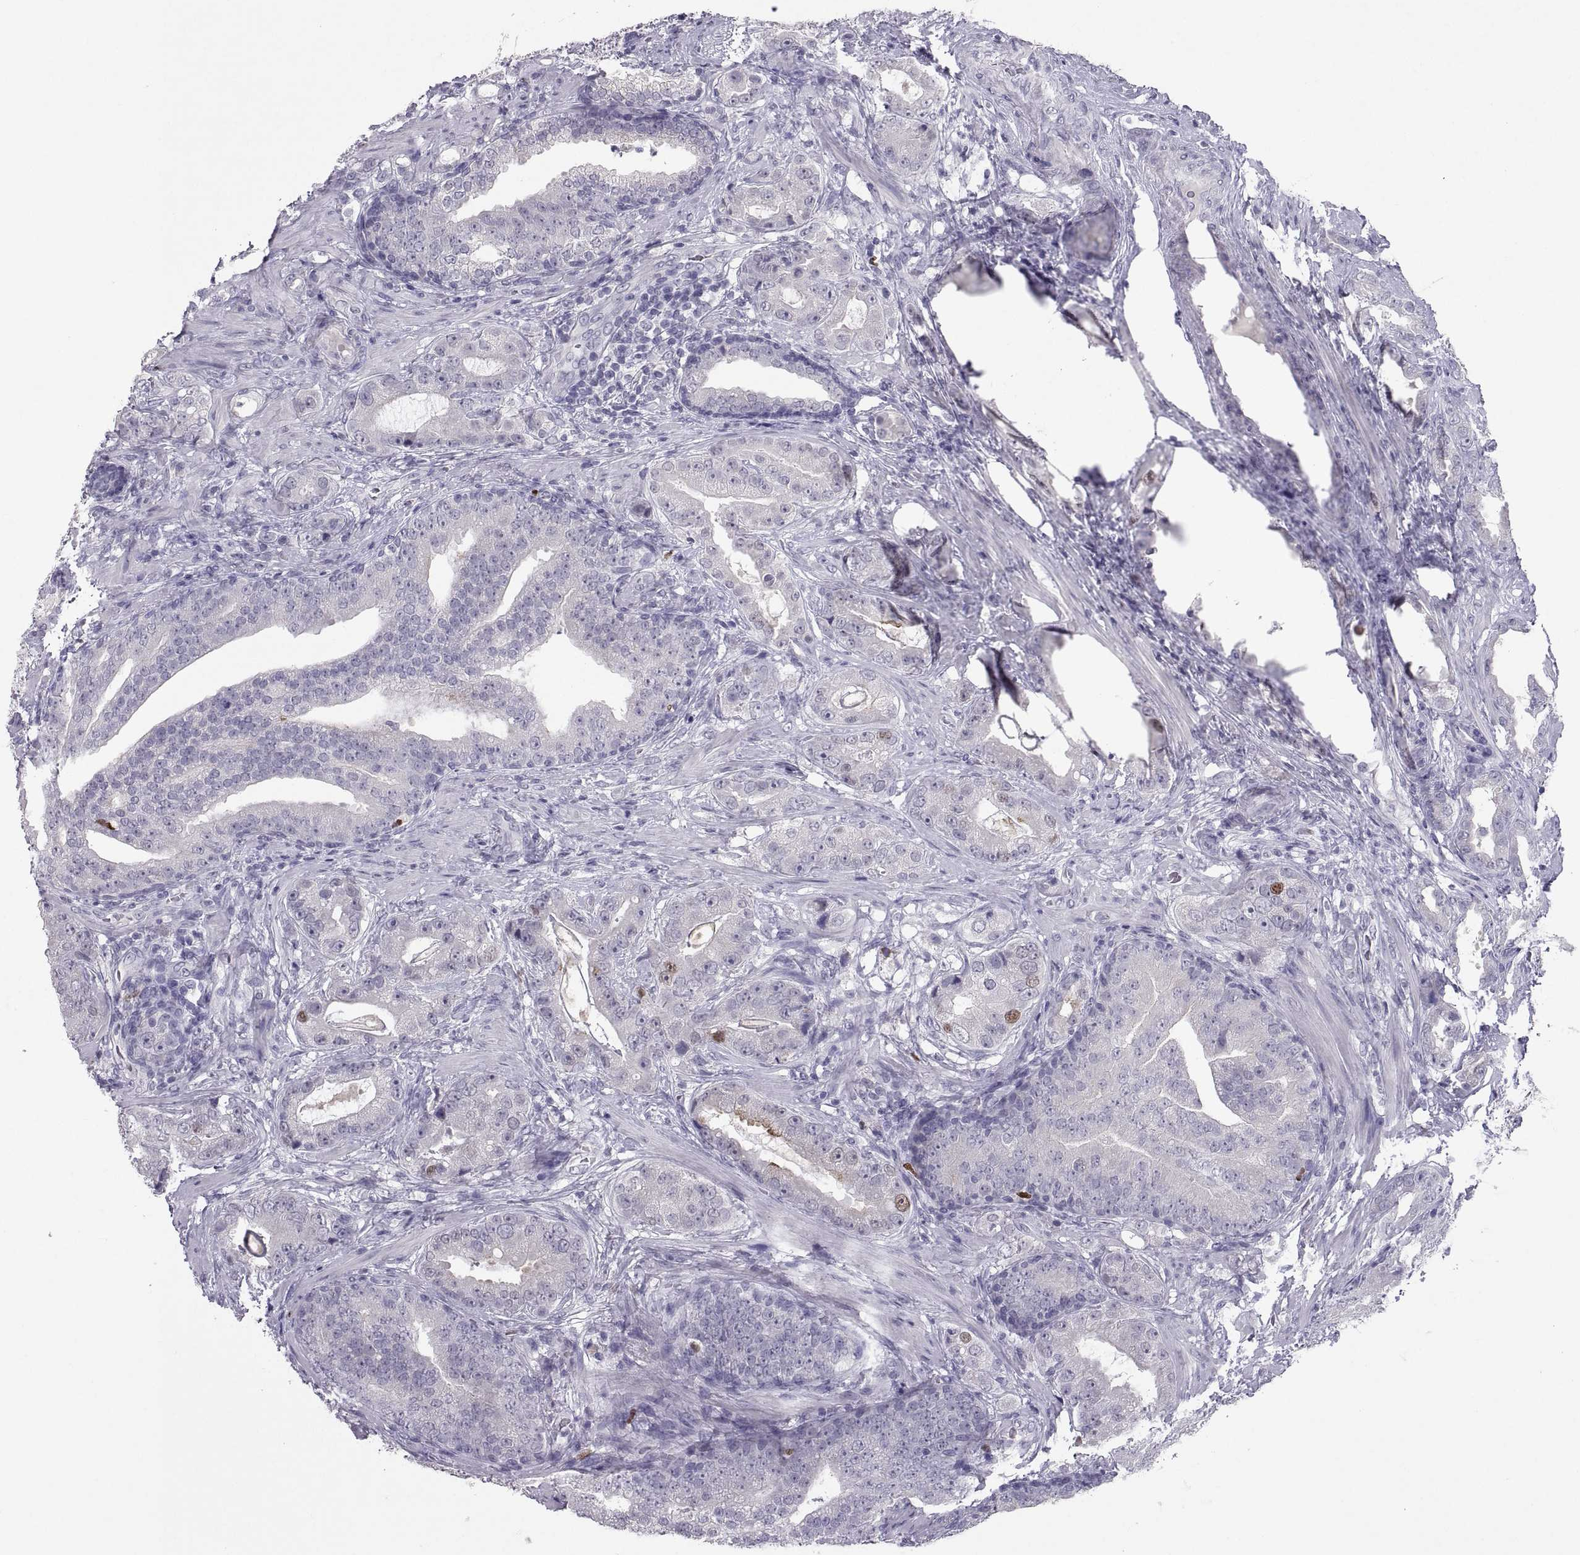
{"staining": {"intensity": "moderate", "quantity": "<25%", "location": "nuclear"}, "tissue": "prostate cancer", "cell_type": "Tumor cells", "image_type": "cancer", "snomed": [{"axis": "morphology", "description": "Adenocarcinoma, NOS"}, {"axis": "topography", "description": "Prostate"}], "caption": "The histopathology image displays a brown stain indicating the presence of a protein in the nuclear of tumor cells in adenocarcinoma (prostate). (DAB IHC with brightfield microscopy, high magnification).", "gene": "SOX21", "patient": {"sex": "male", "age": 57}}